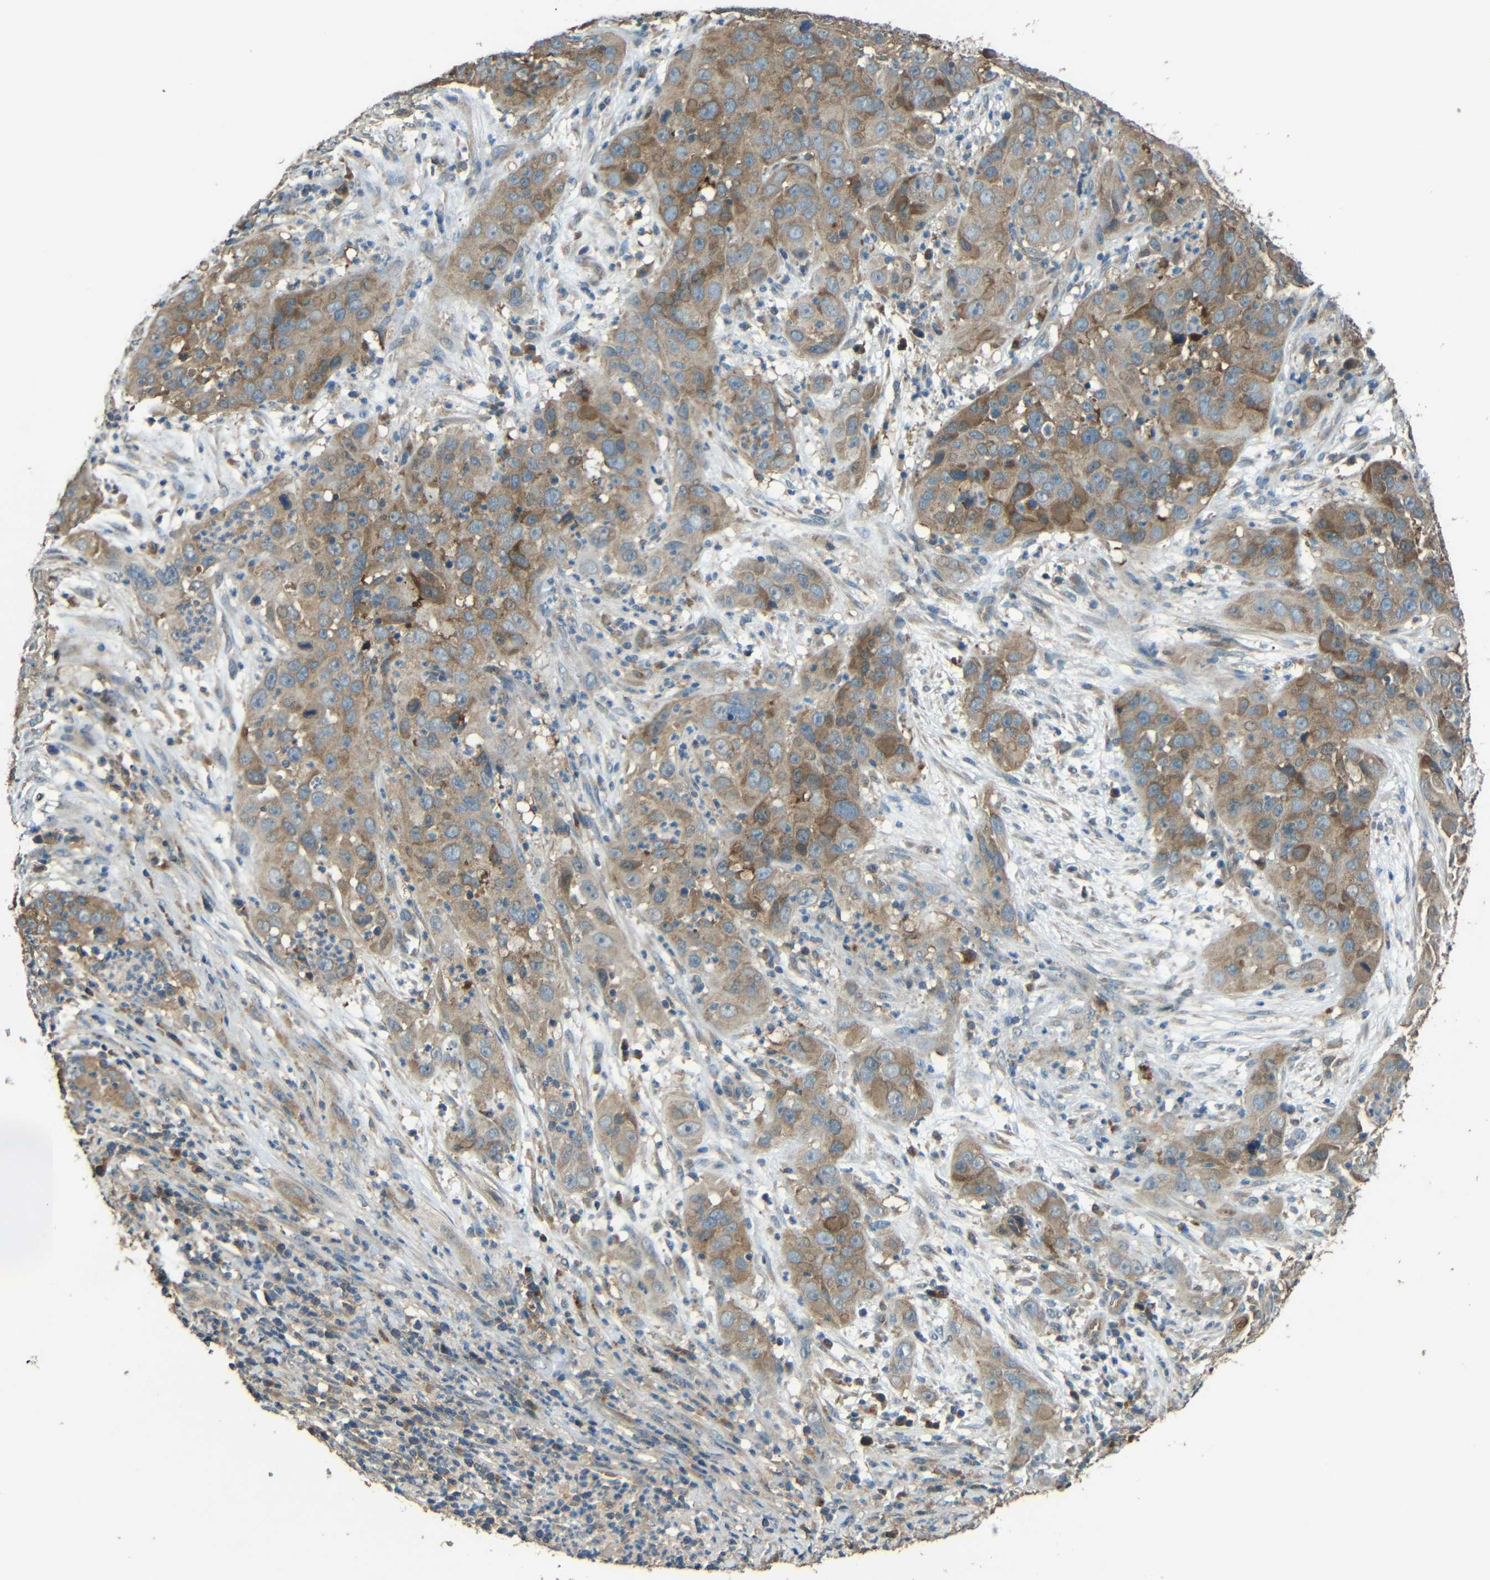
{"staining": {"intensity": "moderate", "quantity": ">75%", "location": "cytoplasmic/membranous"}, "tissue": "cervical cancer", "cell_type": "Tumor cells", "image_type": "cancer", "snomed": [{"axis": "morphology", "description": "Squamous cell carcinoma, NOS"}, {"axis": "topography", "description": "Cervix"}], "caption": "This image demonstrates immunohistochemistry (IHC) staining of cervical squamous cell carcinoma, with medium moderate cytoplasmic/membranous expression in approximately >75% of tumor cells.", "gene": "ACACA", "patient": {"sex": "female", "age": 32}}